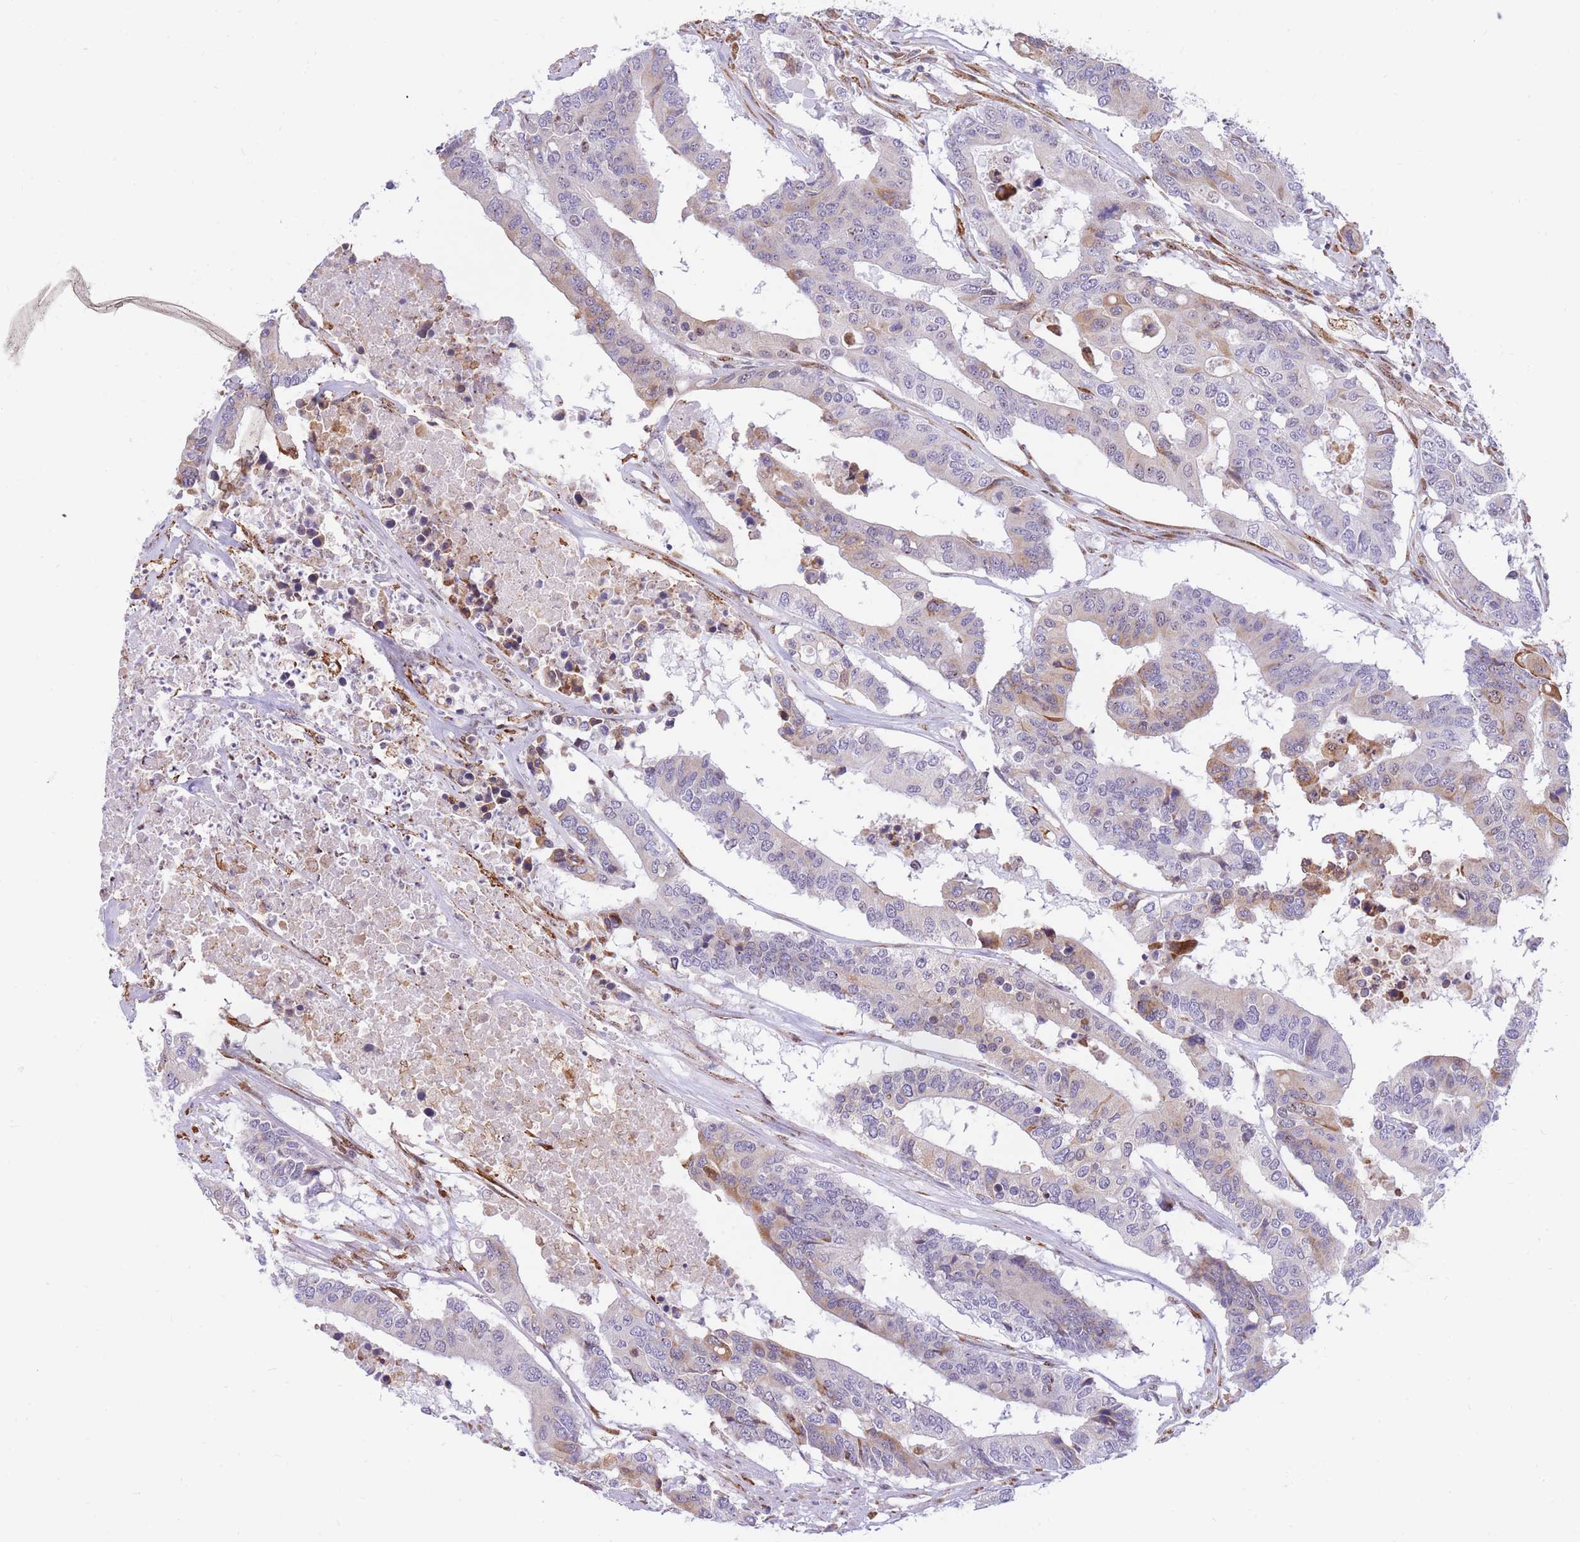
{"staining": {"intensity": "moderate", "quantity": "<25%", "location": "cytoplasmic/membranous,nuclear"}, "tissue": "colorectal cancer", "cell_type": "Tumor cells", "image_type": "cancer", "snomed": [{"axis": "morphology", "description": "Adenocarcinoma, NOS"}, {"axis": "topography", "description": "Colon"}], "caption": "Brown immunohistochemical staining in adenocarcinoma (colorectal) demonstrates moderate cytoplasmic/membranous and nuclear positivity in about <25% of tumor cells.", "gene": "FAM153A", "patient": {"sex": "male", "age": 77}}